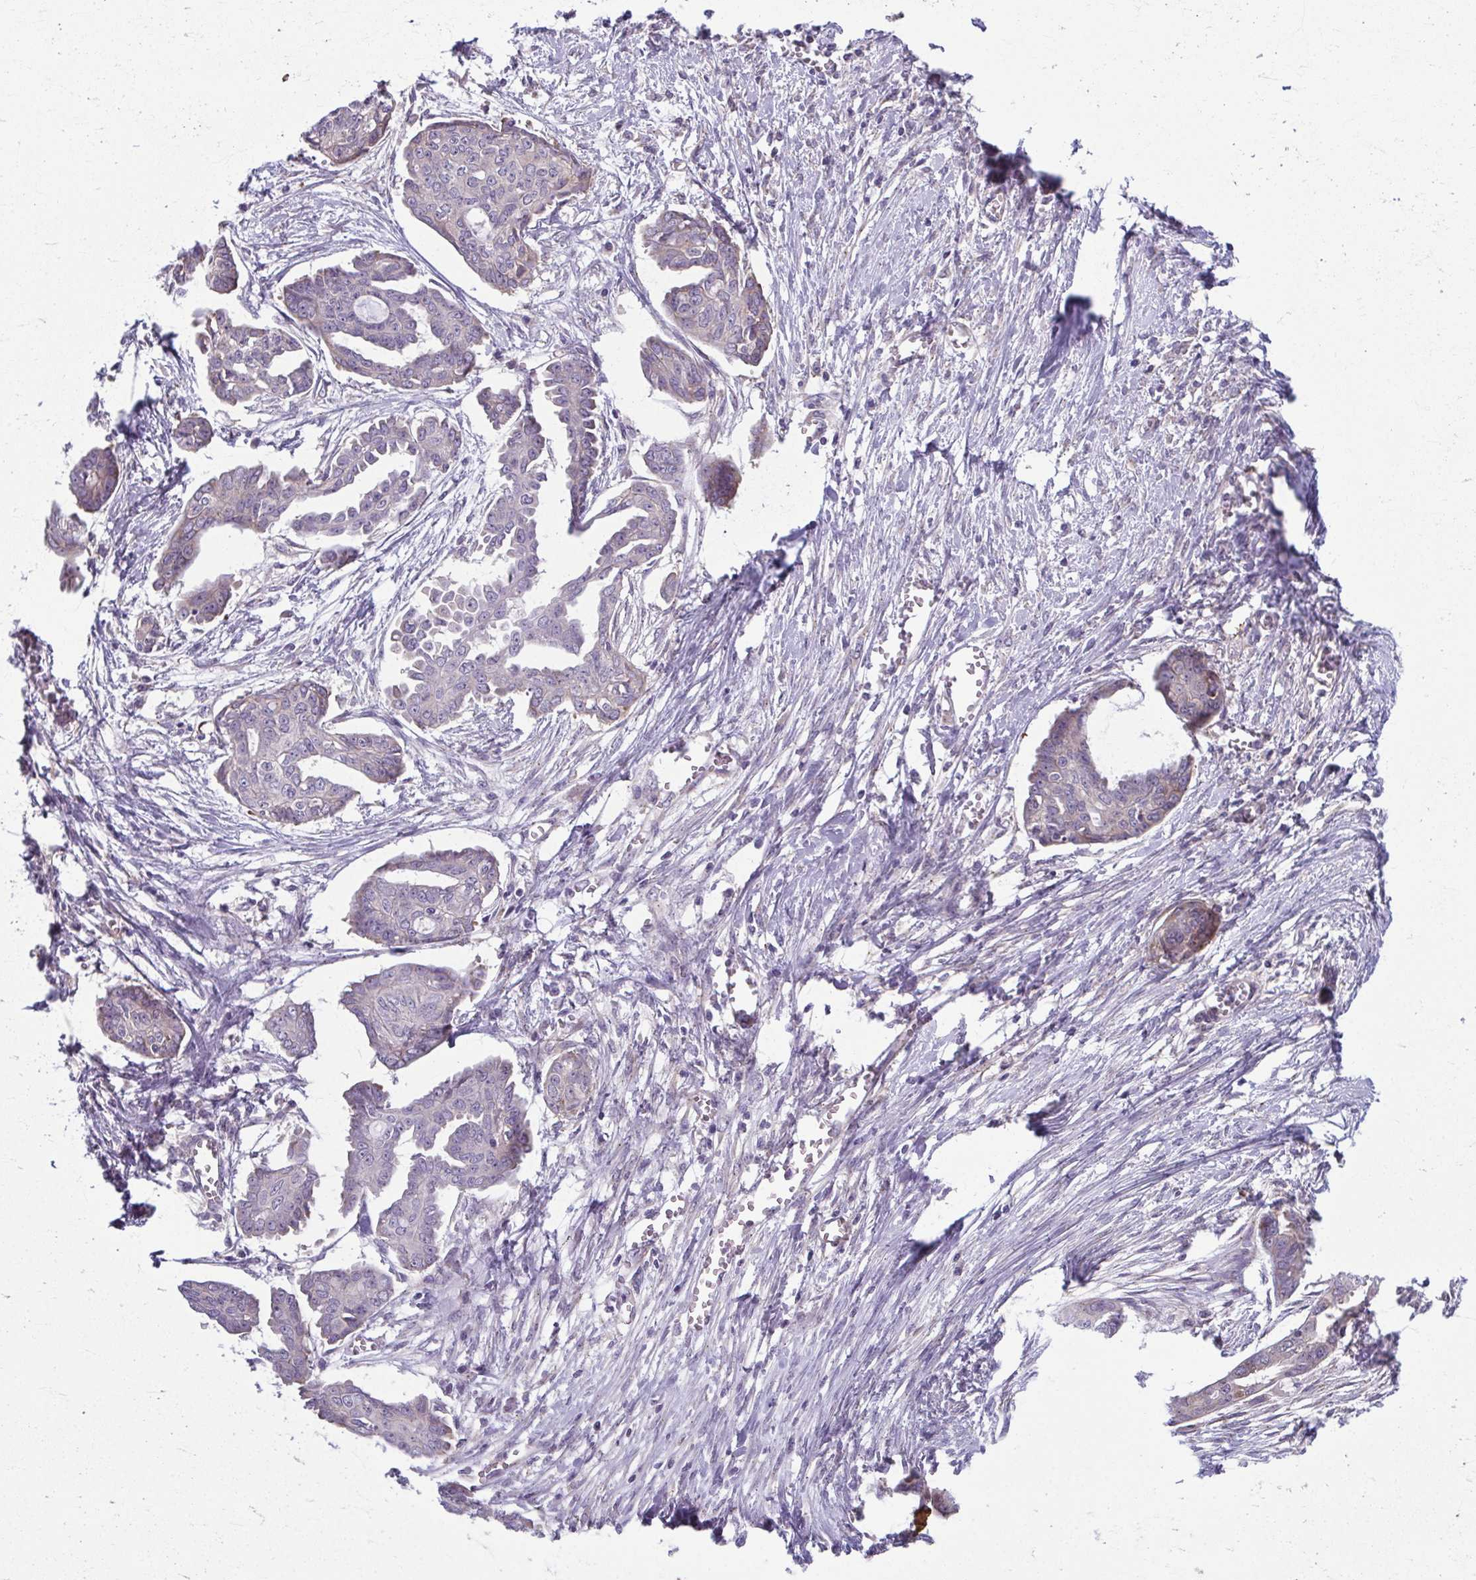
{"staining": {"intensity": "negative", "quantity": "none", "location": "none"}, "tissue": "ovarian cancer", "cell_type": "Tumor cells", "image_type": "cancer", "snomed": [{"axis": "morphology", "description": "Cystadenocarcinoma, serous, NOS"}, {"axis": "topography", "description": "Ovary"}], "caption": "The IHC photomicrograph has no significant staining in tumor cells of ovarian serous cystadenocarcinoma tissue. (DAB (3,3'-diaminobenzidine) IHC visualized using brightfield microscopy, high magnification).", "gene": "TMEM108", "patient": {"sex": "female", "age": 71}}